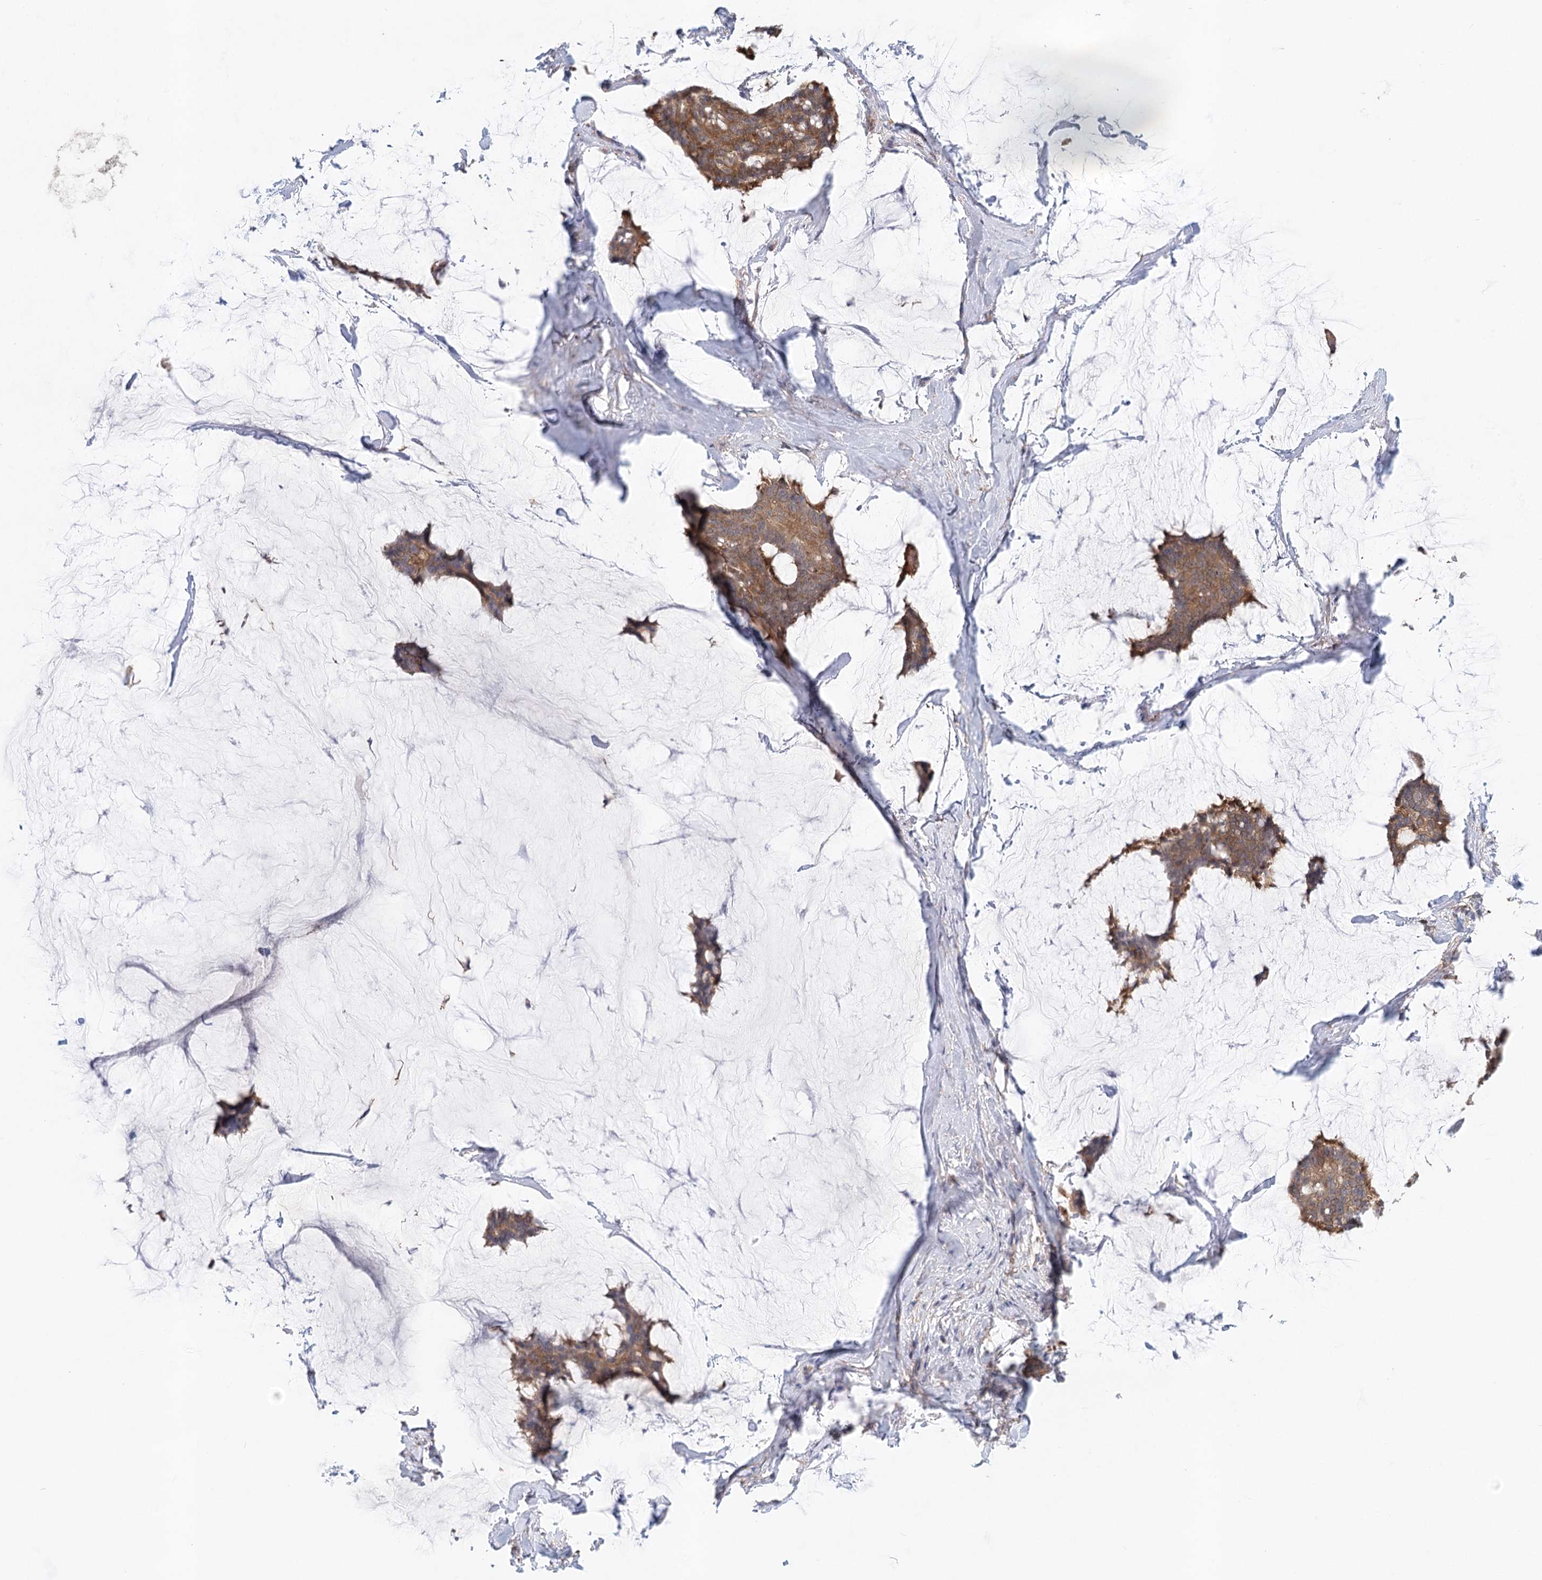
{"staining": {"intensity": "moderate", "quantity": ">75%", "location": "cytoplasmic/membranous"}, "tissue": "breast cancer", "cell_type": "Tumor cells", "image_type": "cancer", "snomed": [{"axis": "morphology", "description": "Duct carcinoma"}, {"axis": "topography", "description": "Breast"}], "caption": "A histopathology image of human breast infiltrating ductal carcinoma stained for a protein shows moderate cytoplasmic/membranous brown staining in tumor cells. (DAB = brown stain, brightfield microscopy at high magnification).", "gene": "UMPS", "patient": {"sex": "female", "age": 93}}